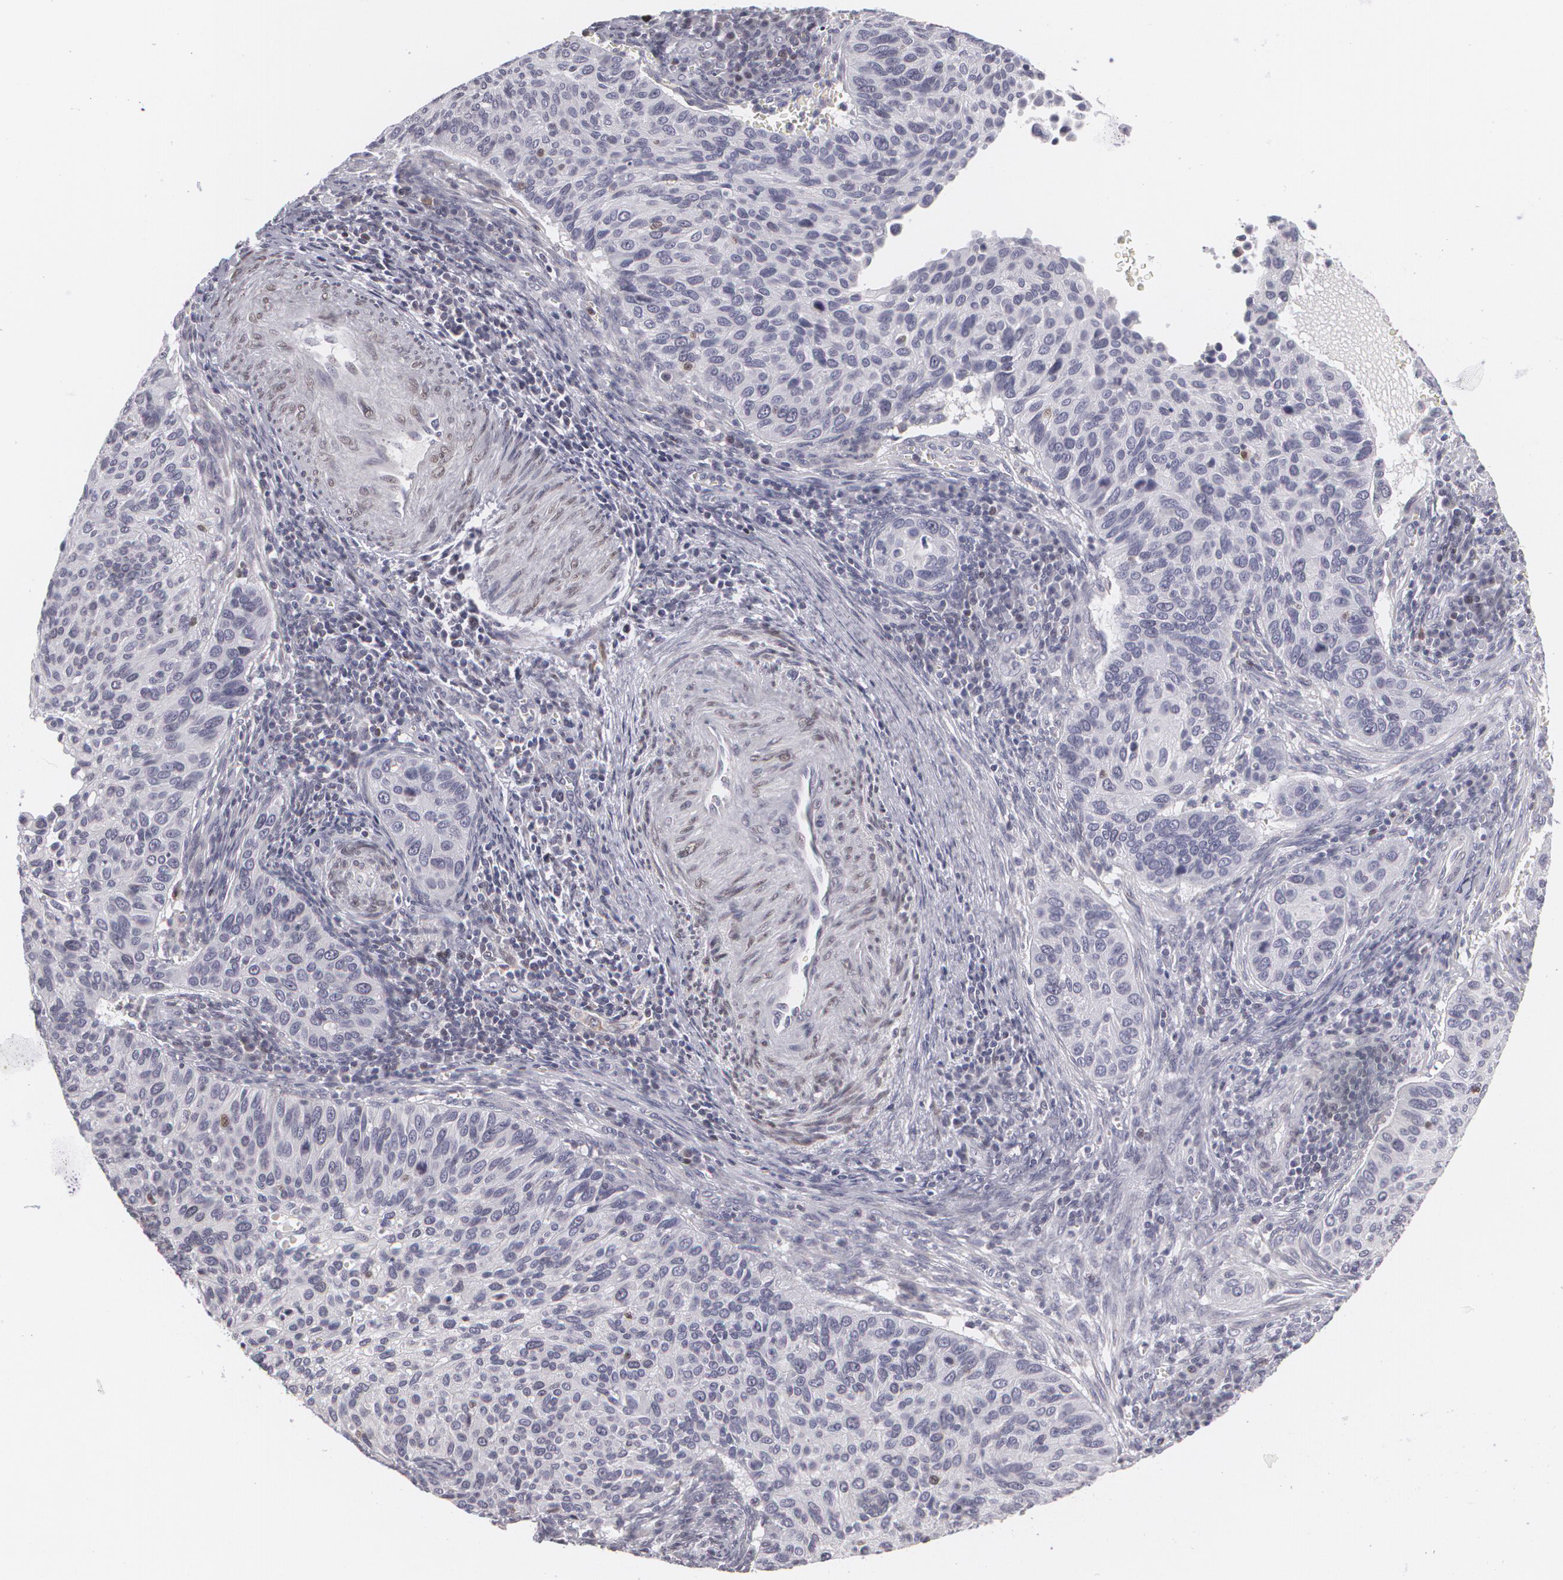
{"staining": {"intensity": "negative", "quantity": "none", "location": "none"}, "tissue": "cervical cancer", "cell_type": "Tumor cells", "image_type": "cancer", "snomed": [{"axis": "morphology", "description": "Adenocarcinoma, NOS"}, {"axis": "topography", "description": "Cervix"}], "caption": "Immunohistochemistry photomicrograph of neoplastic tissue: cervical cancer stained with DAB exhibits no significant protein staining in tumor cells.", "gene": "ZBTB16", "patient": {"sex": "female", "age": 29}}